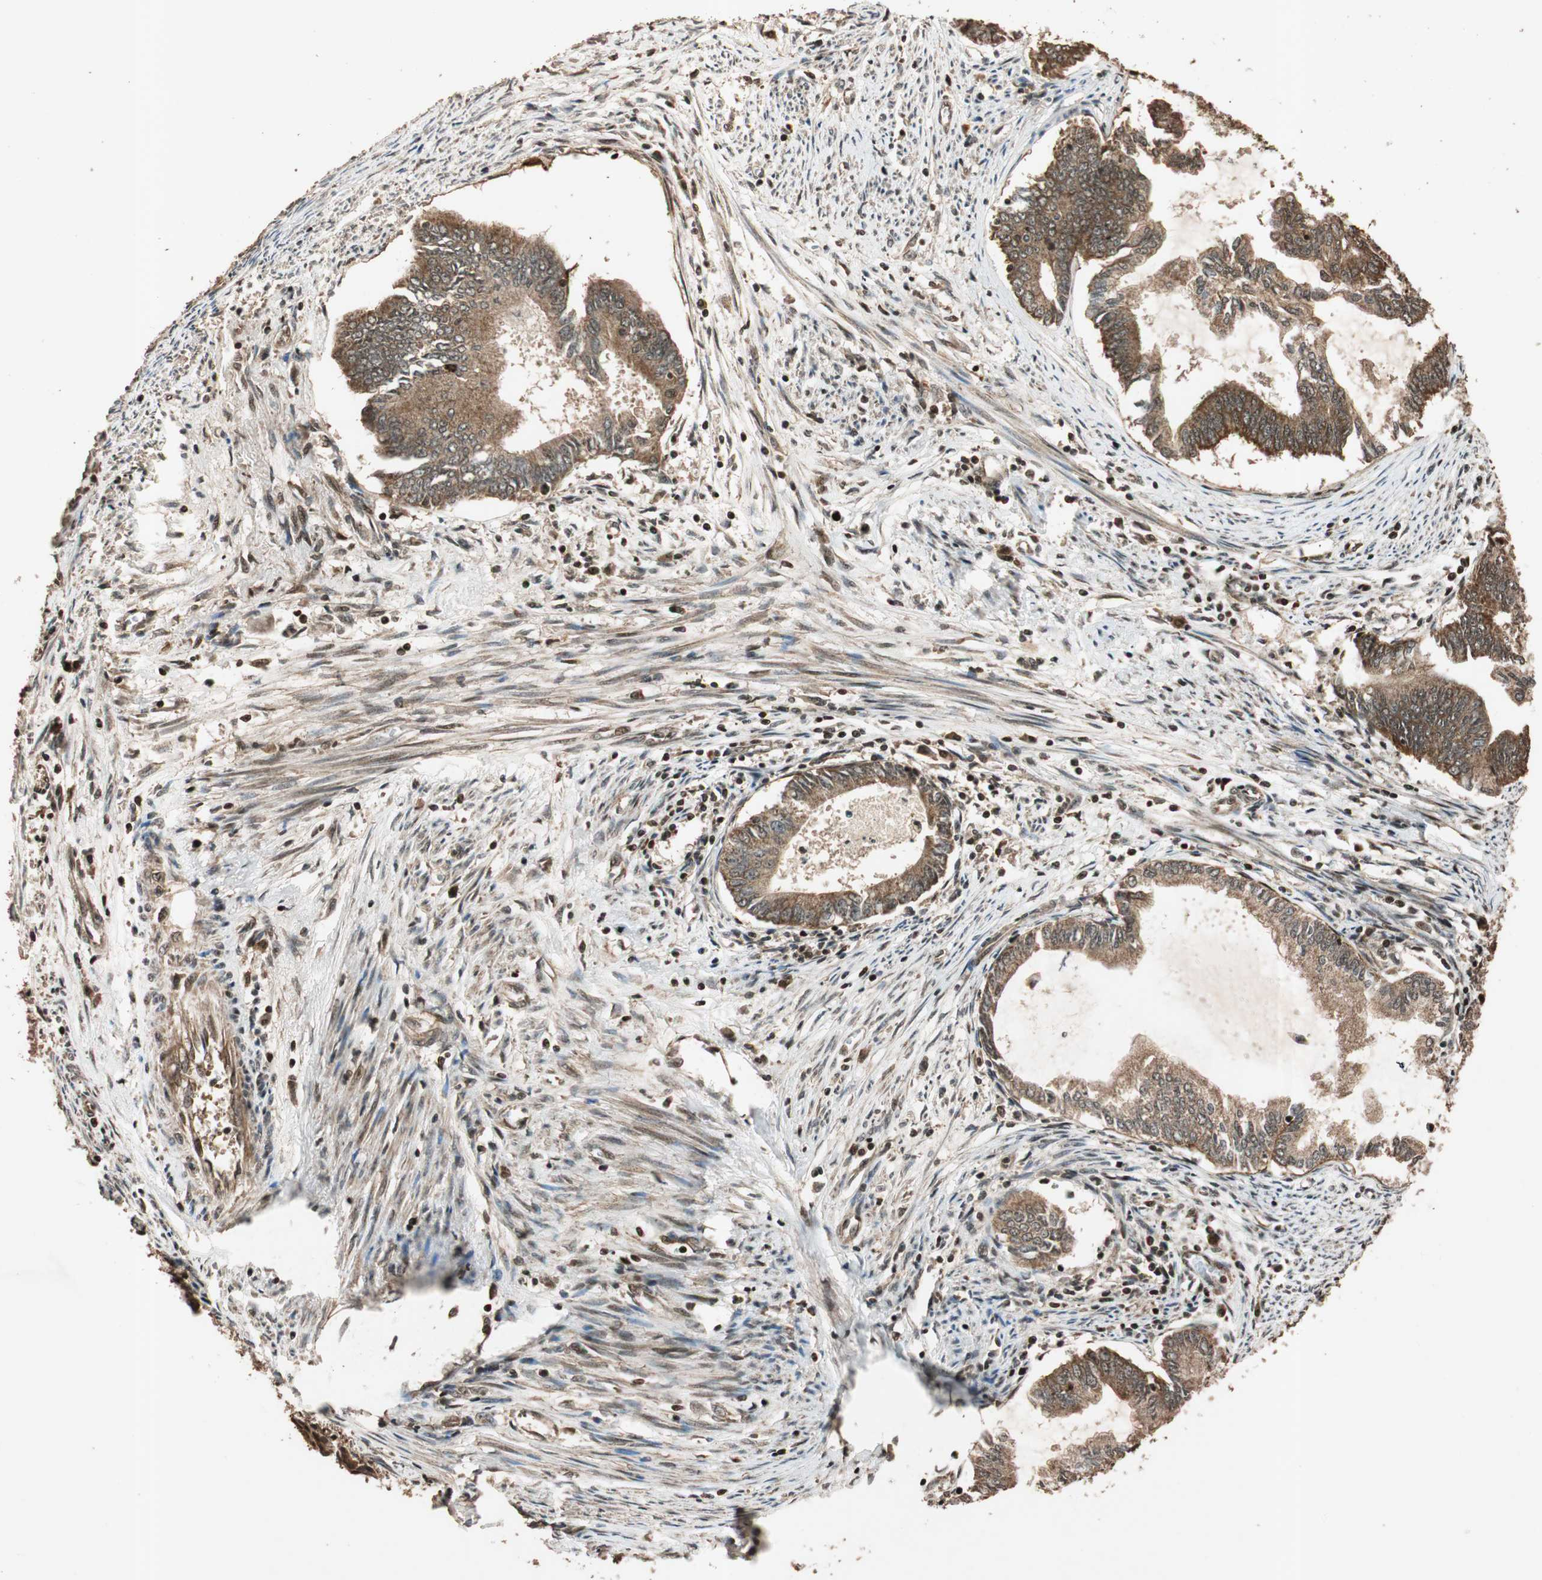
{"staining": {"intensity": "moderate", "quantity": ">75%", "location": "cytoplasmic/membranous"}, "tissue": "endometrial cancer", "cell_type": "Tumor cells", "image_type": "cancer", "snomed": [{"axis": "morphology", "description": "Adenocarcinoma, NOS"}, {"axis": "topography", "description": "Endometrium"}], "caption": "Protein expression analysis of endometrial cancer displays moderate cytoplasmic/membranous positivity in about >75% of tumor cells.", "gene": "ALKBH5", "patient": {"sex": "female", "age": 86}}